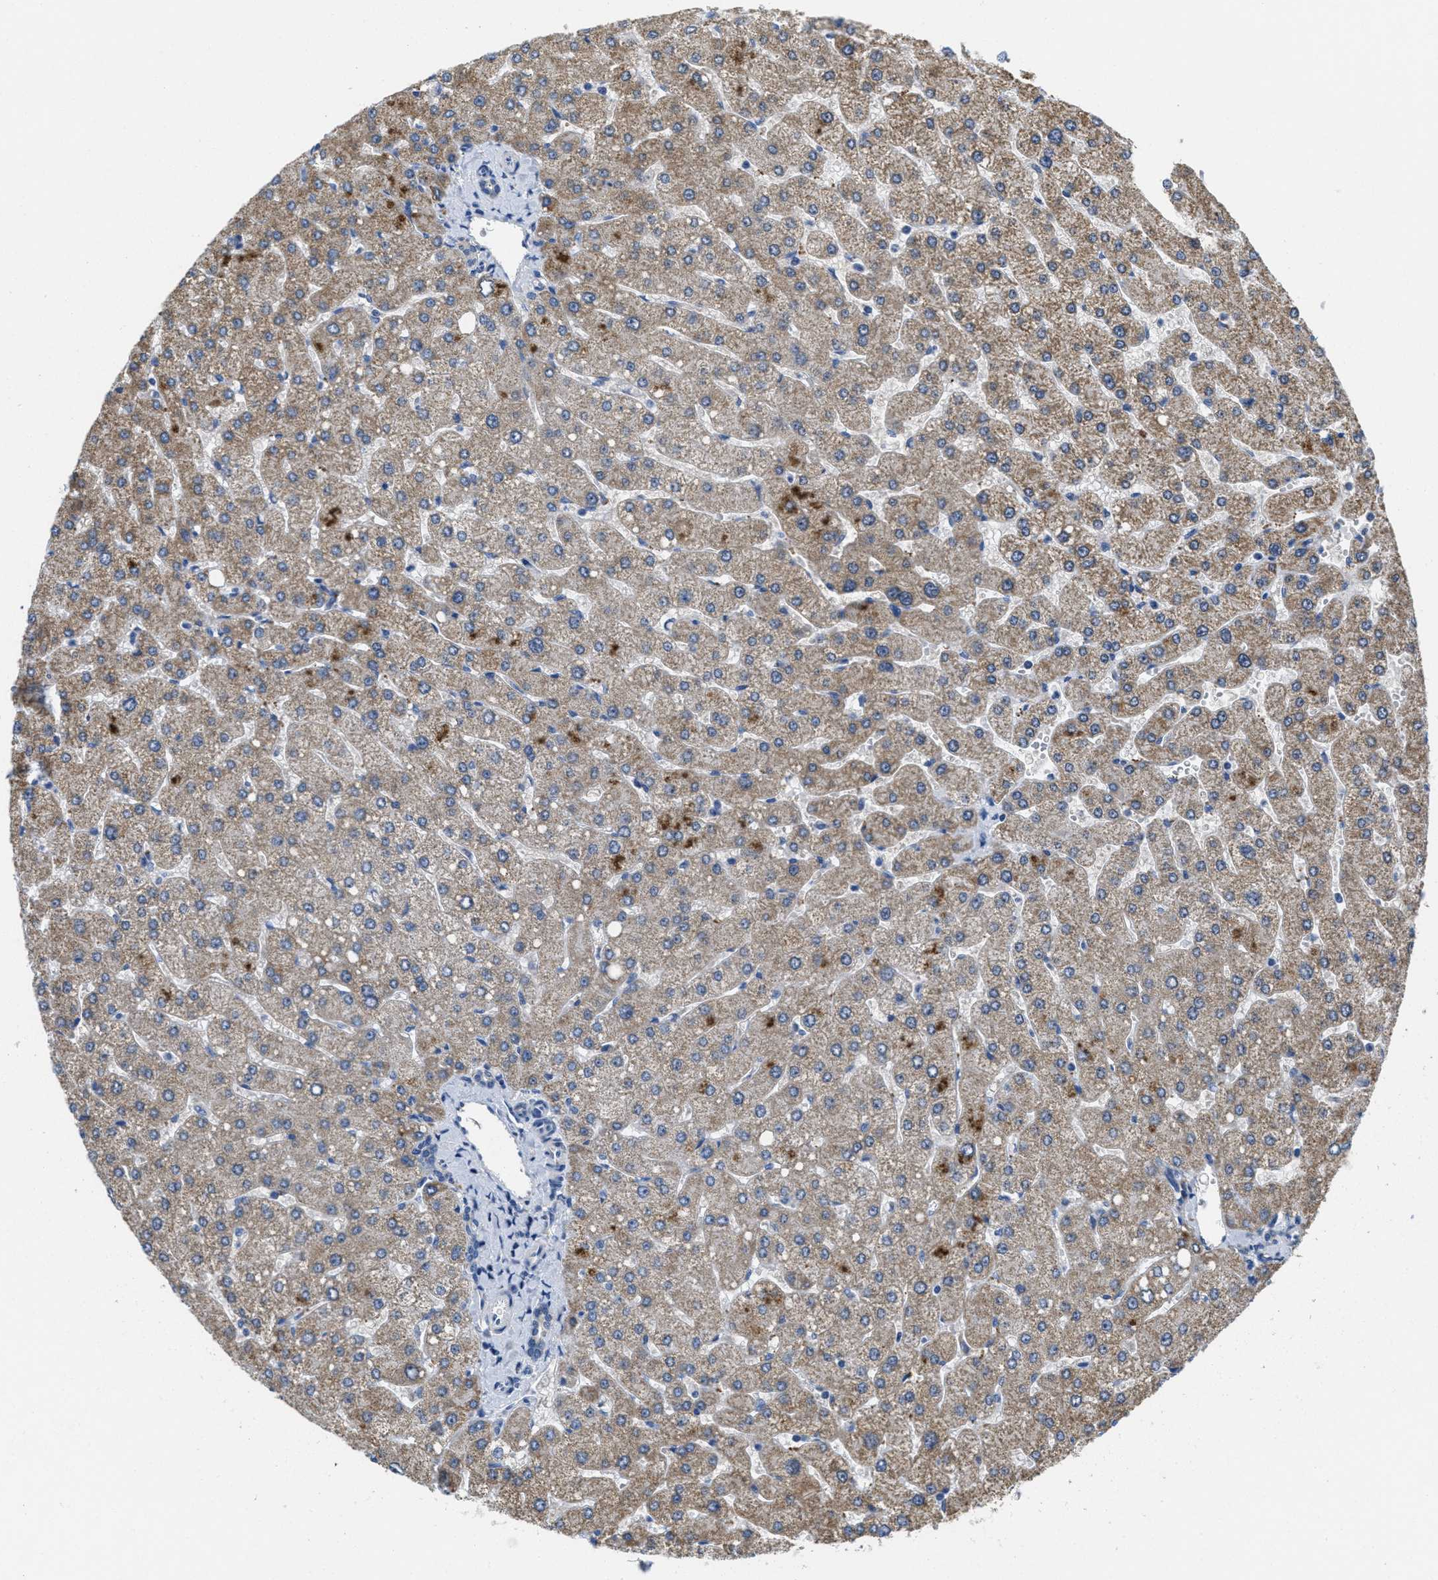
{"staining": {"intensity": "weak", "quantity": "<25%", "location": "cytoplasmic/membranous"}, "tissue": "liver", "cell_type": "Cholangiocytes", "image_type": "normal", "snomed": [{"axis": "morphology", "description": "Normal tissue, NOS"}, {"axis": "topography", "description": "Liver"}], "caption": "Human liver stained for a protein using IHC displays no positivity in cholangiocytes.", "gene": "KCNJ5", "patient": {"sex": "male", "age": 55}}